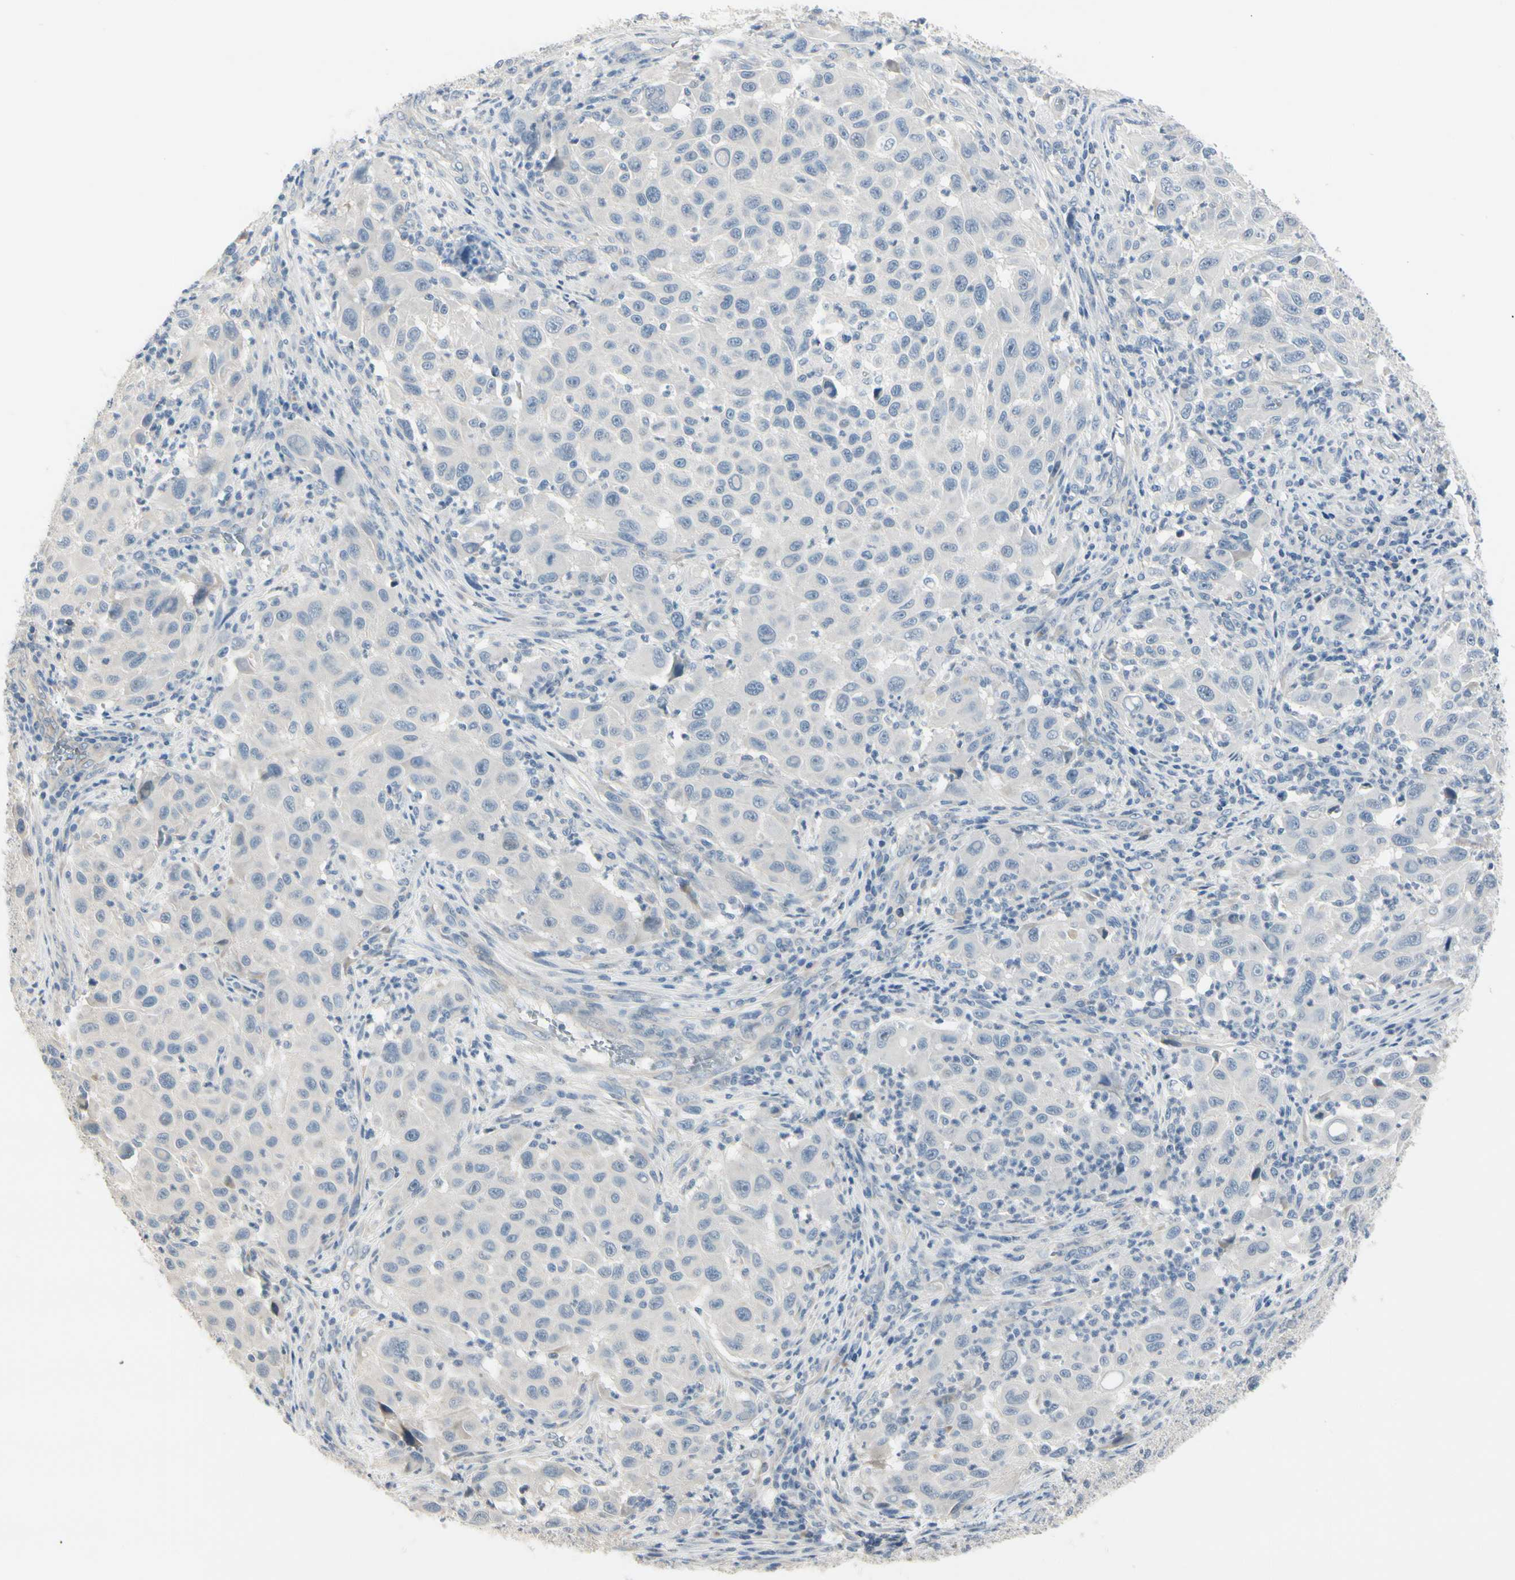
{"staining": {"intensity": "negative", "quantity": "none", "location": "none"}, "tissue": "melanoma", "cell_type": "Tumor cells", "image_type": "cancer", "snomed": [{"axis": "morphology", "description": "Malignant melanoma, Metastatic site"}, {"axis": "topography", "description": "Lymph node"}], "caption": "A micrograph of malignant melanoma (metastatic site) stained for a protein shows no brown staining in tumor cells.", "gene": "SPINK4", "patient": {"sex": "male", "age": 61}}